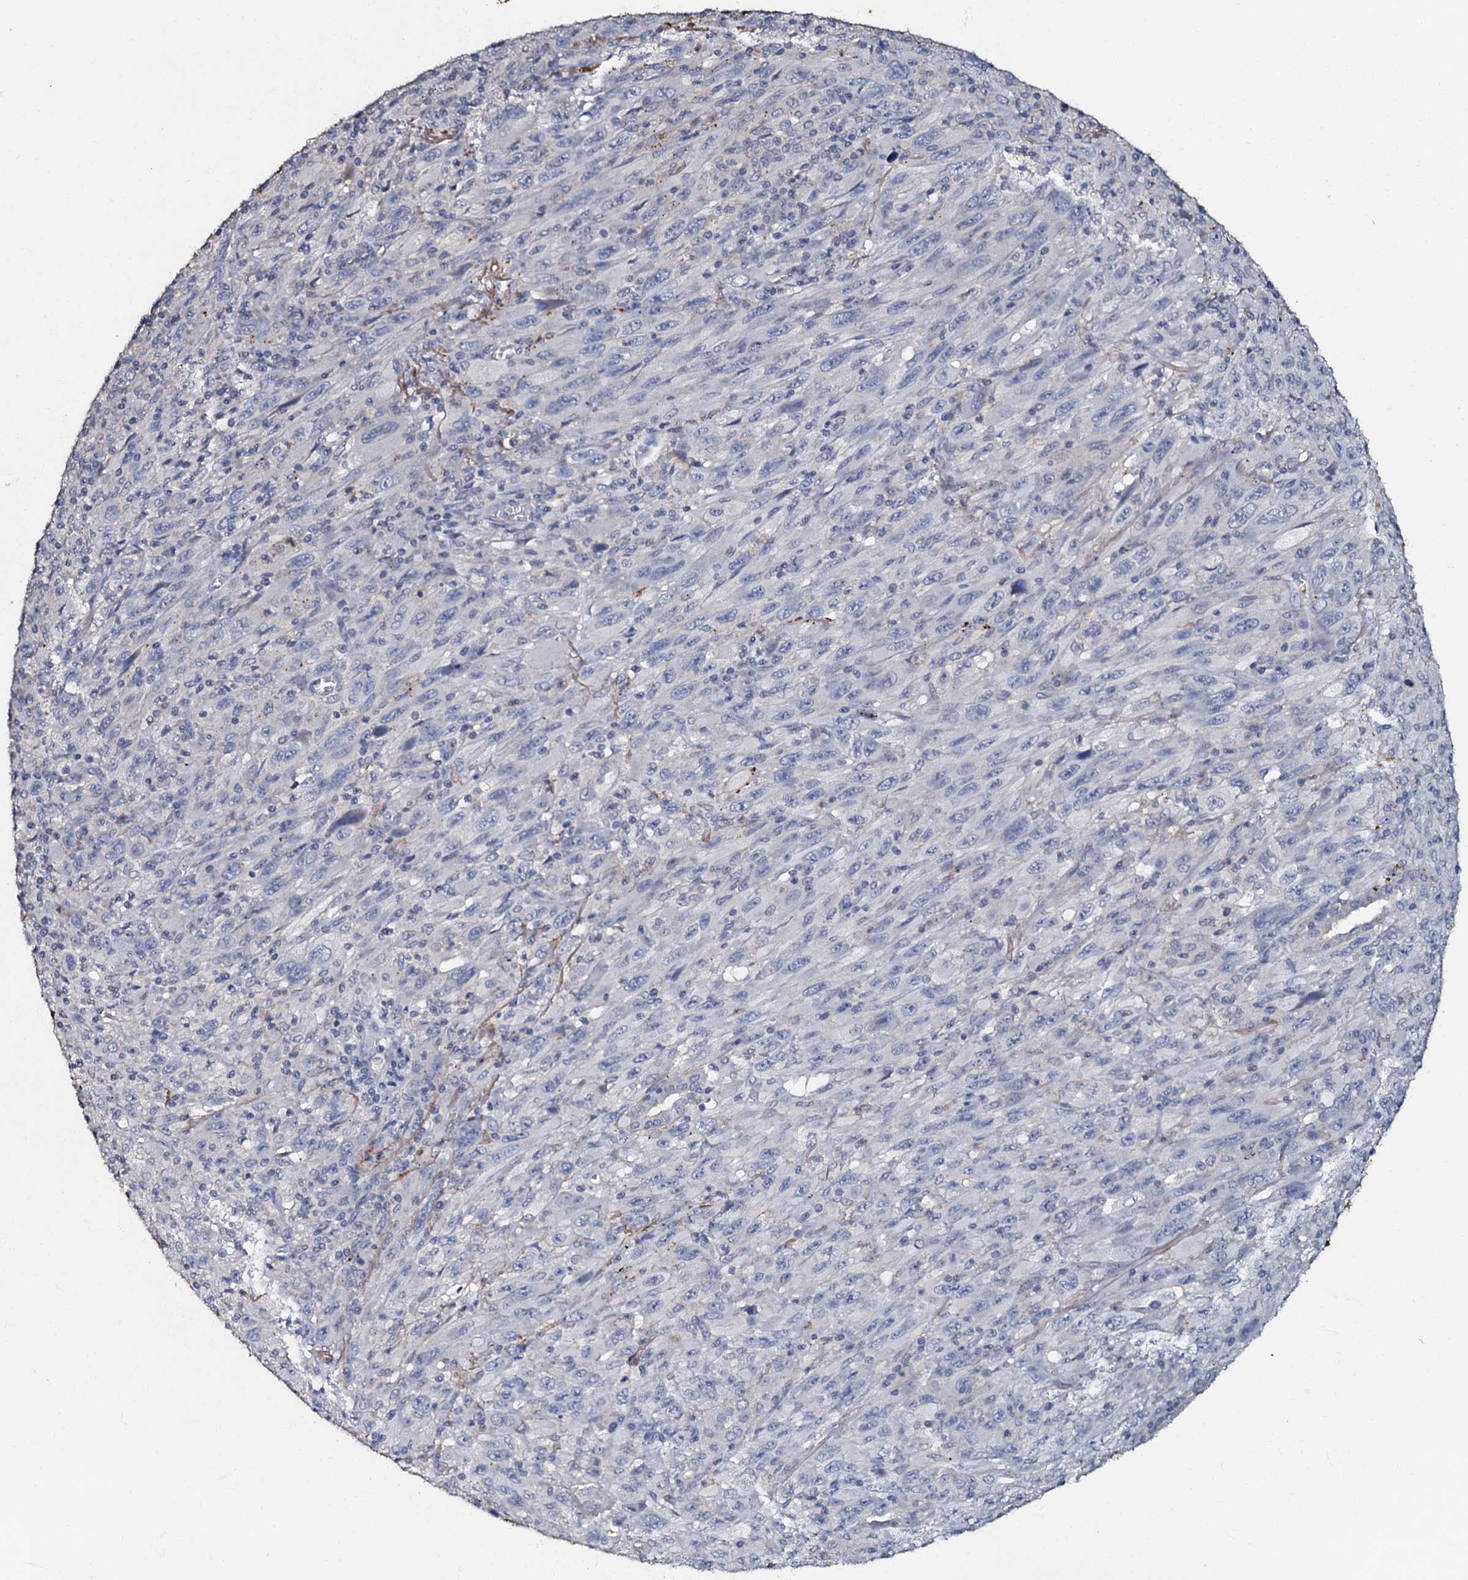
{"staining": {"intensity": "negative", "quantity": "none", "location": "none"}, "tissue": "melanoma", "cell_type": "Tumor cells", "image_type": "cancer", "snomed": [{"axis": "morphology", "description": "Malignant melanoma, Metastatic site"}, {"axis": "topography", "description": "Skin"}], "caption": "DAB immunohistochemical staining of melanoma demonstrates no significant expression in tumor cells.", "gene": "MANSC4", "patient": {"sex": "female", "age": 56}}